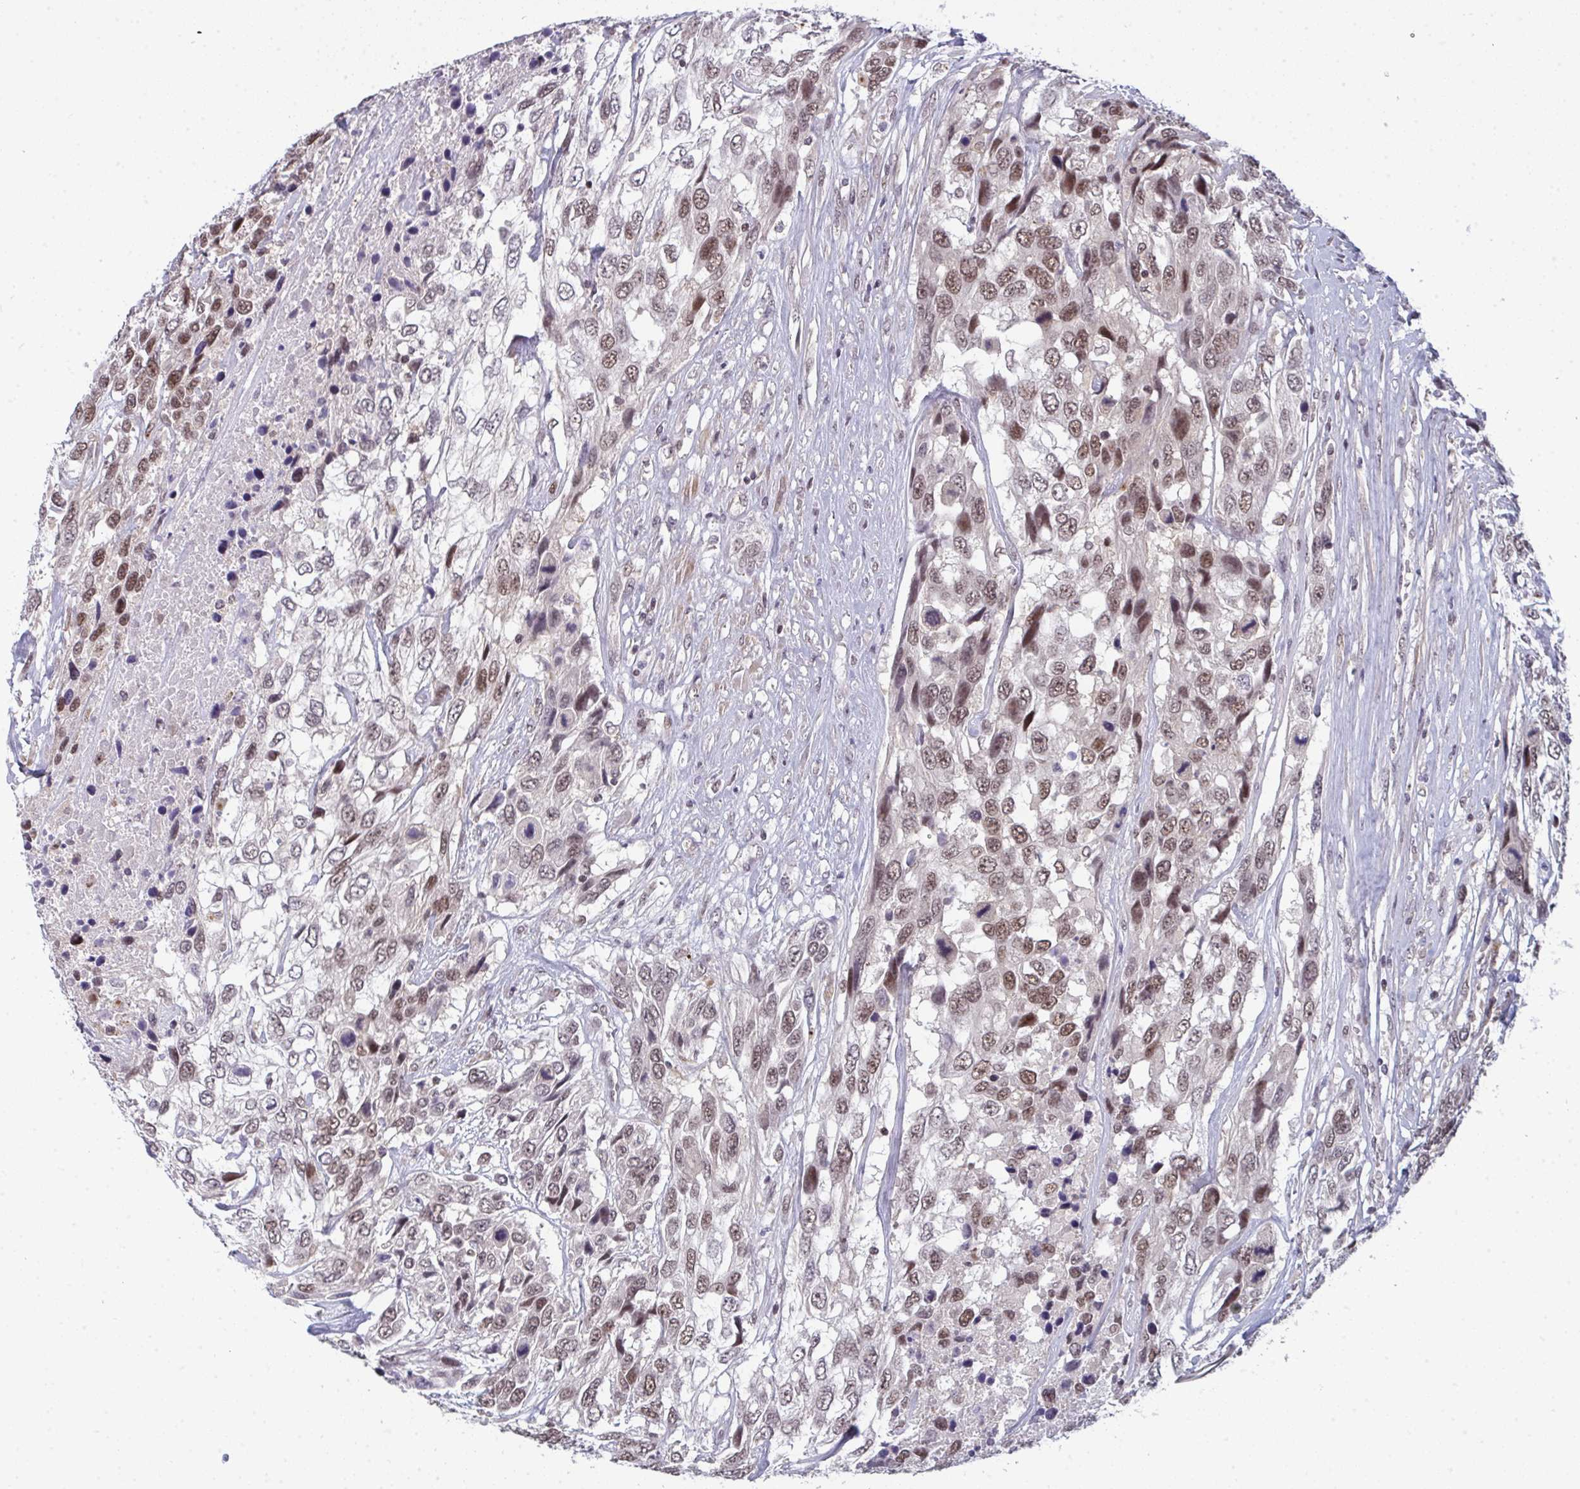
{"staining": {"intensity": "moderate", "quantity": ">75%", "location": "nuclear"}, "tissue": "urothelial cancer", "cell_type": "Tumor cells", "image_type": "cancer", "snomed": [{"axis": "morphology", "description": "Urothelial carcinoma, High grade"}, {"axis": "topography", "description": "Urinary bladder"}], "caption": "This is a histology image of IHC staining of high-grade urothelial carcinoma, which shows moderate positivity in the nuclear of tumor cells.", "gene": "ATF1", "patient": {"sex": "female", "age": 70}}